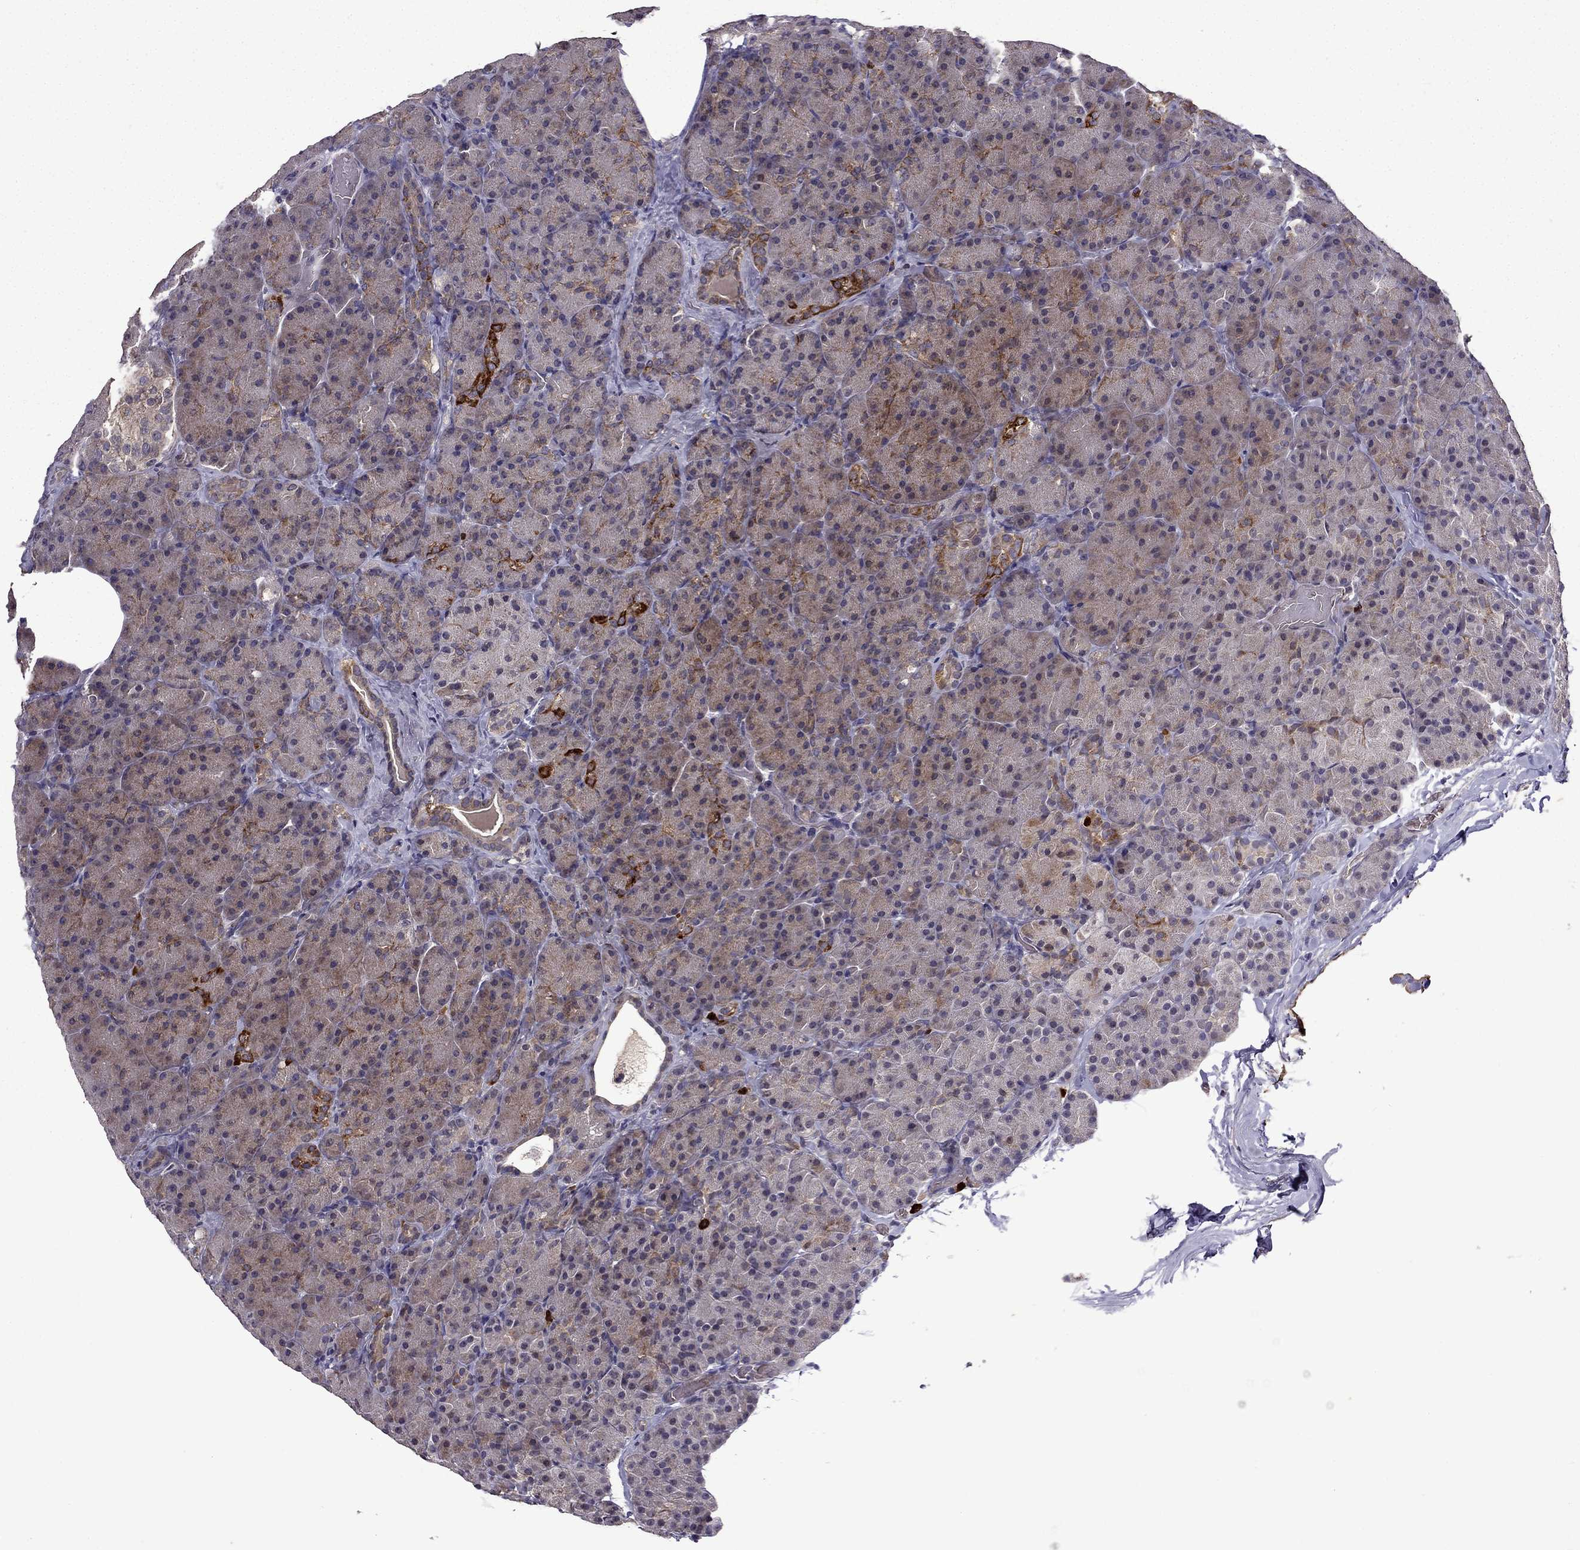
{"staining": {"intensity": "strong", "quantity": "<25%", "location": "cytoplasmic/membranous"}, "tissue": "pancreas", "cell_type": "Exocrine glandular cells", "image_type": "normal", "snomed": [{"axis": "morphology", "description": "Normal tissue, NOS"}, {"axis": "topography", "description": "Pancreas"}], "caption": "Brown immunohistochemical staining in unremarkable human pancreas demonstrates strong cytoplasmic/membranous positivity in about <25% of exocrine glandular cells. (DAB (3,3'-diaminobenzidine) = brown stain, brightfield microscopy at high magnification).", "gene": "TAB2", "patient": {"sex": "male", "age": 57}}